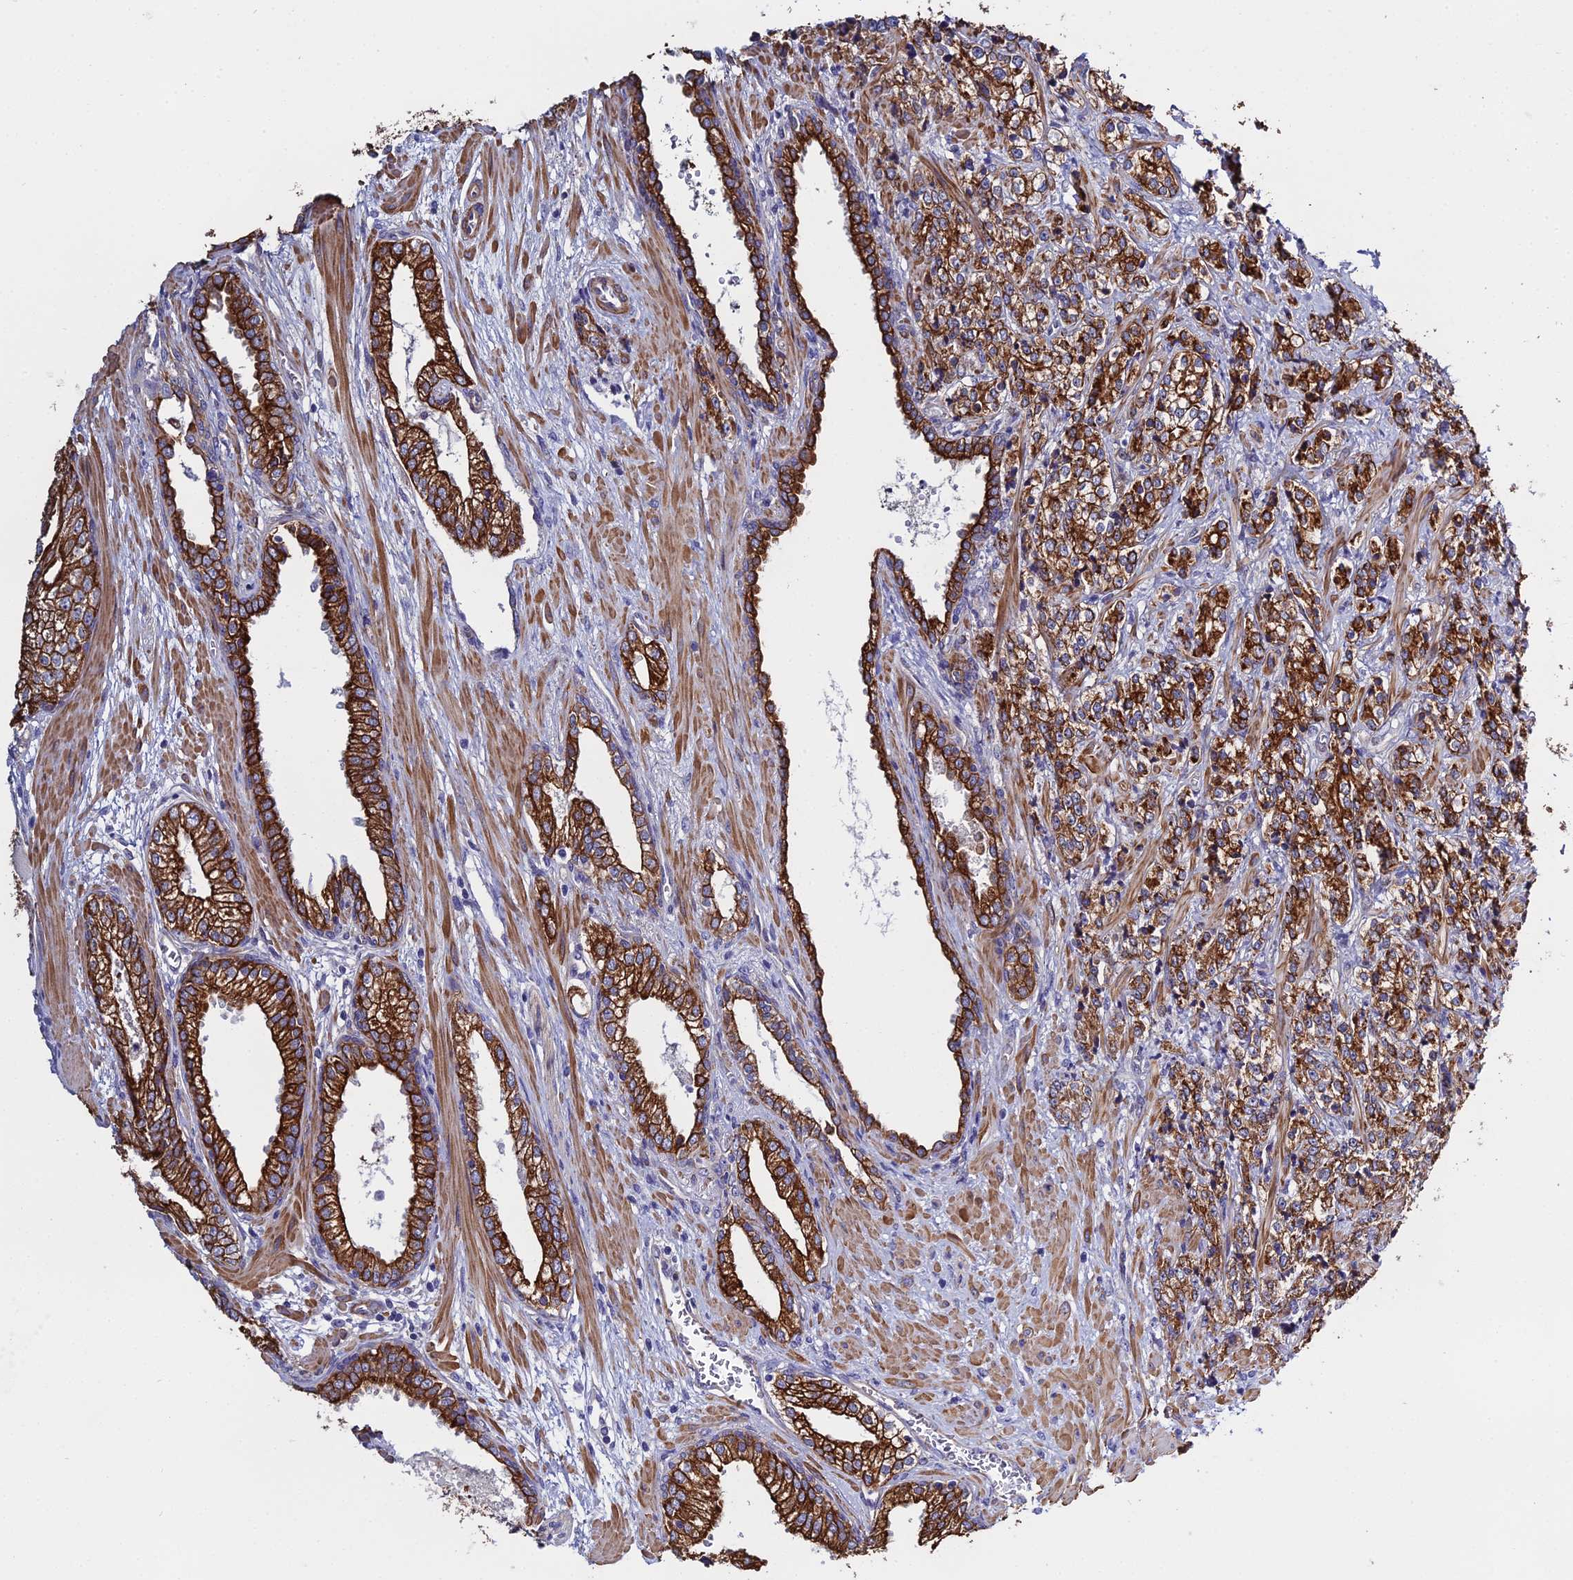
{"staining": {"intensity": "strong", "quantity": ">75%", "location": "cytoplasmic/membranous"}, "tissue": "prostate cancer", "cell_type": "Tumor cells", "image_type": "cancer", "snomed": [{"axis": "morphology", "description": "Adenocarcinoma, High grade"}, {"axis": "topography", "description": "Prostate"}], "caption": "This is an image of immunohistochemistry (IHC) staining of high-grade adenocarcinoma (prostate), which shows strong expression in the cytoplasmic/membranous of tumor cells.", "gene": "LZTS2", "patient": {"sex": "male", "age": 69}}